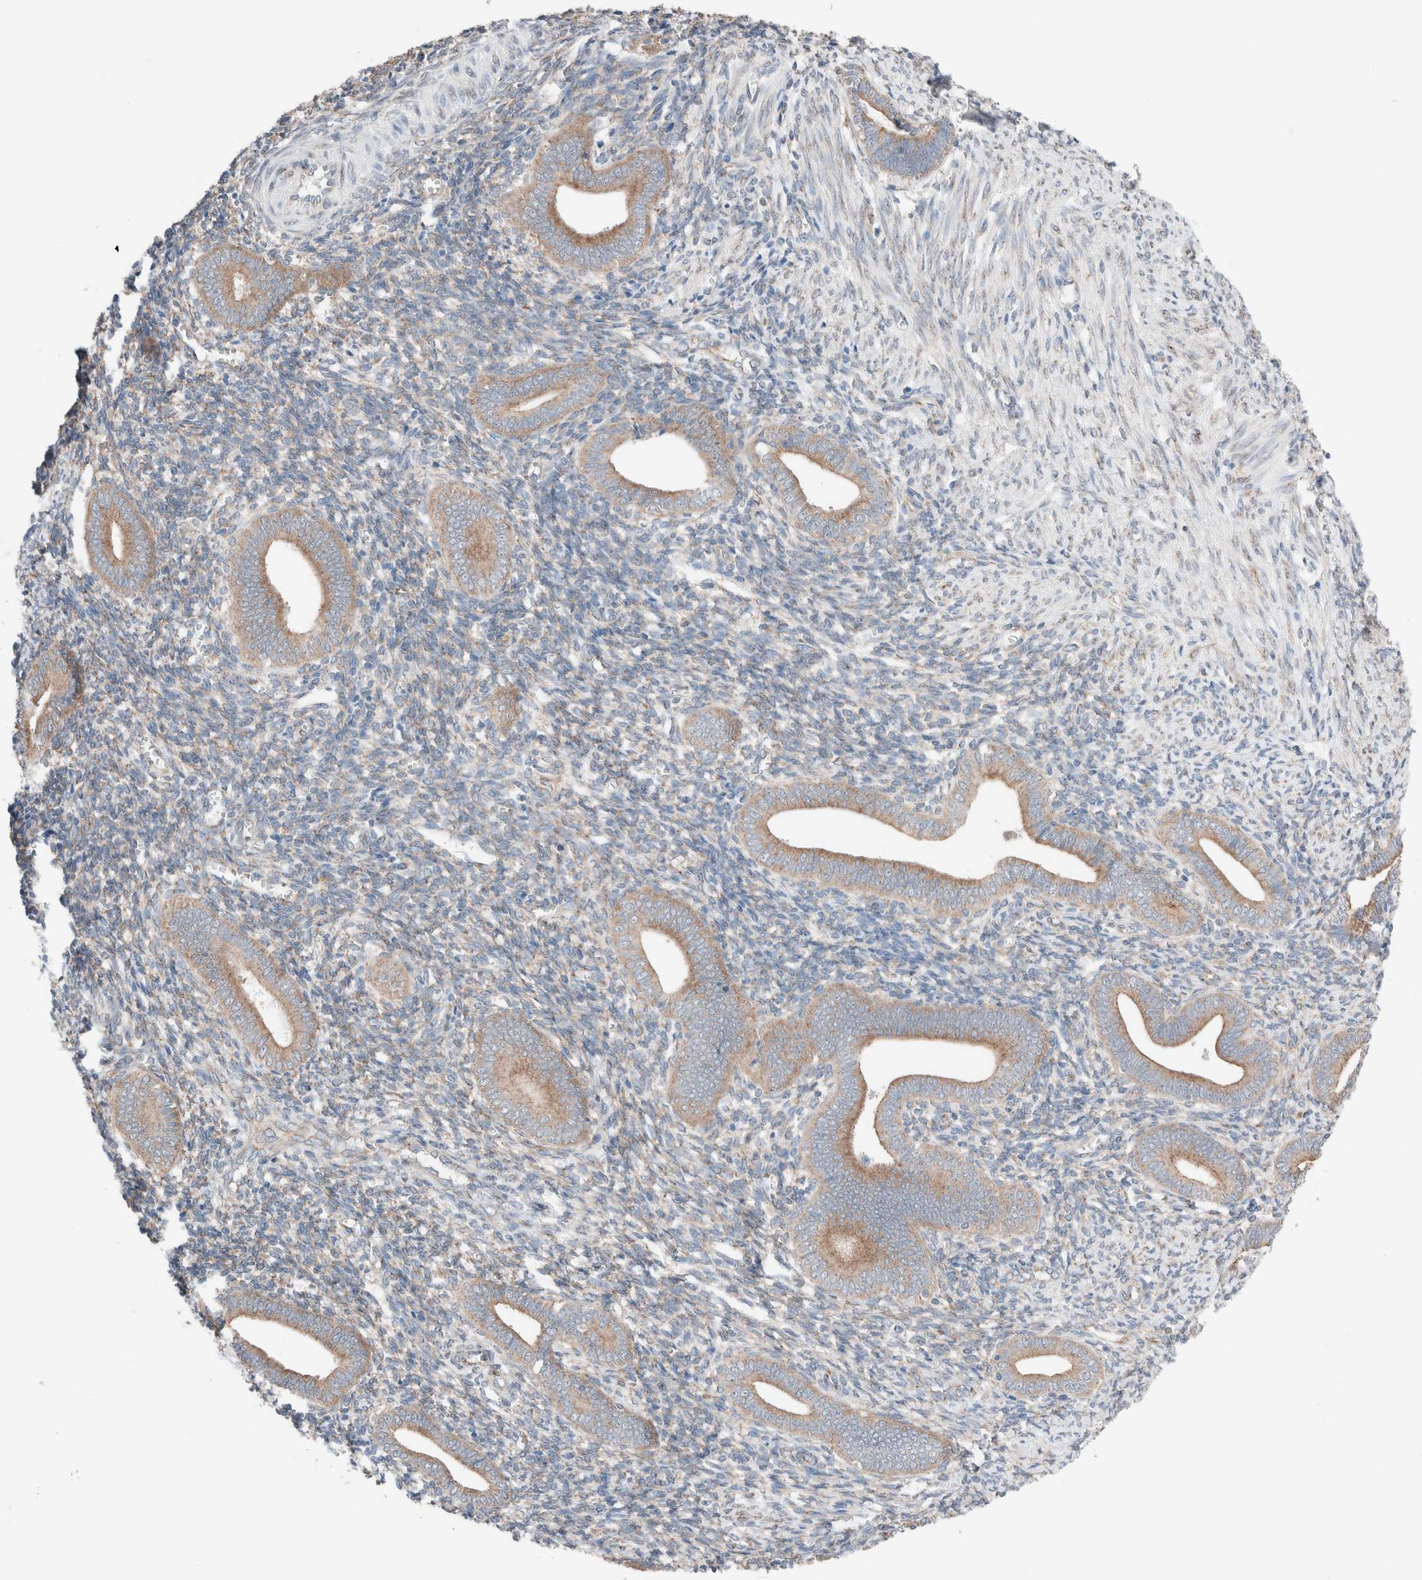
{"staining": {"intensity": "weak", "quantity": "25%-75%", "location": "nuclear"}, "tissue": "endometrium", "cell_type": "Cells in endometrial stroma", "image_type": "normal", "snomed": [{"axis": "morphology", "description": "Normal tissue, NOS"}, {"axis": "topography", "description": "Uterus"}, {"axis": "topography", "description": "Endometrium"}], "caption": "Immunohistochemistry staining of normal endometrium, which exhibits low levels of weak nuclear staining in approximately 25%-75% of cells in endometrial stroma indicating weak nuclear protein expression. The staining was performed using DAB (brown) for protein detection and nuclei were counterstained in hematoxylin (blue).", "gene": "CASC3", "patient": {"sex": "female", "age": 33}}